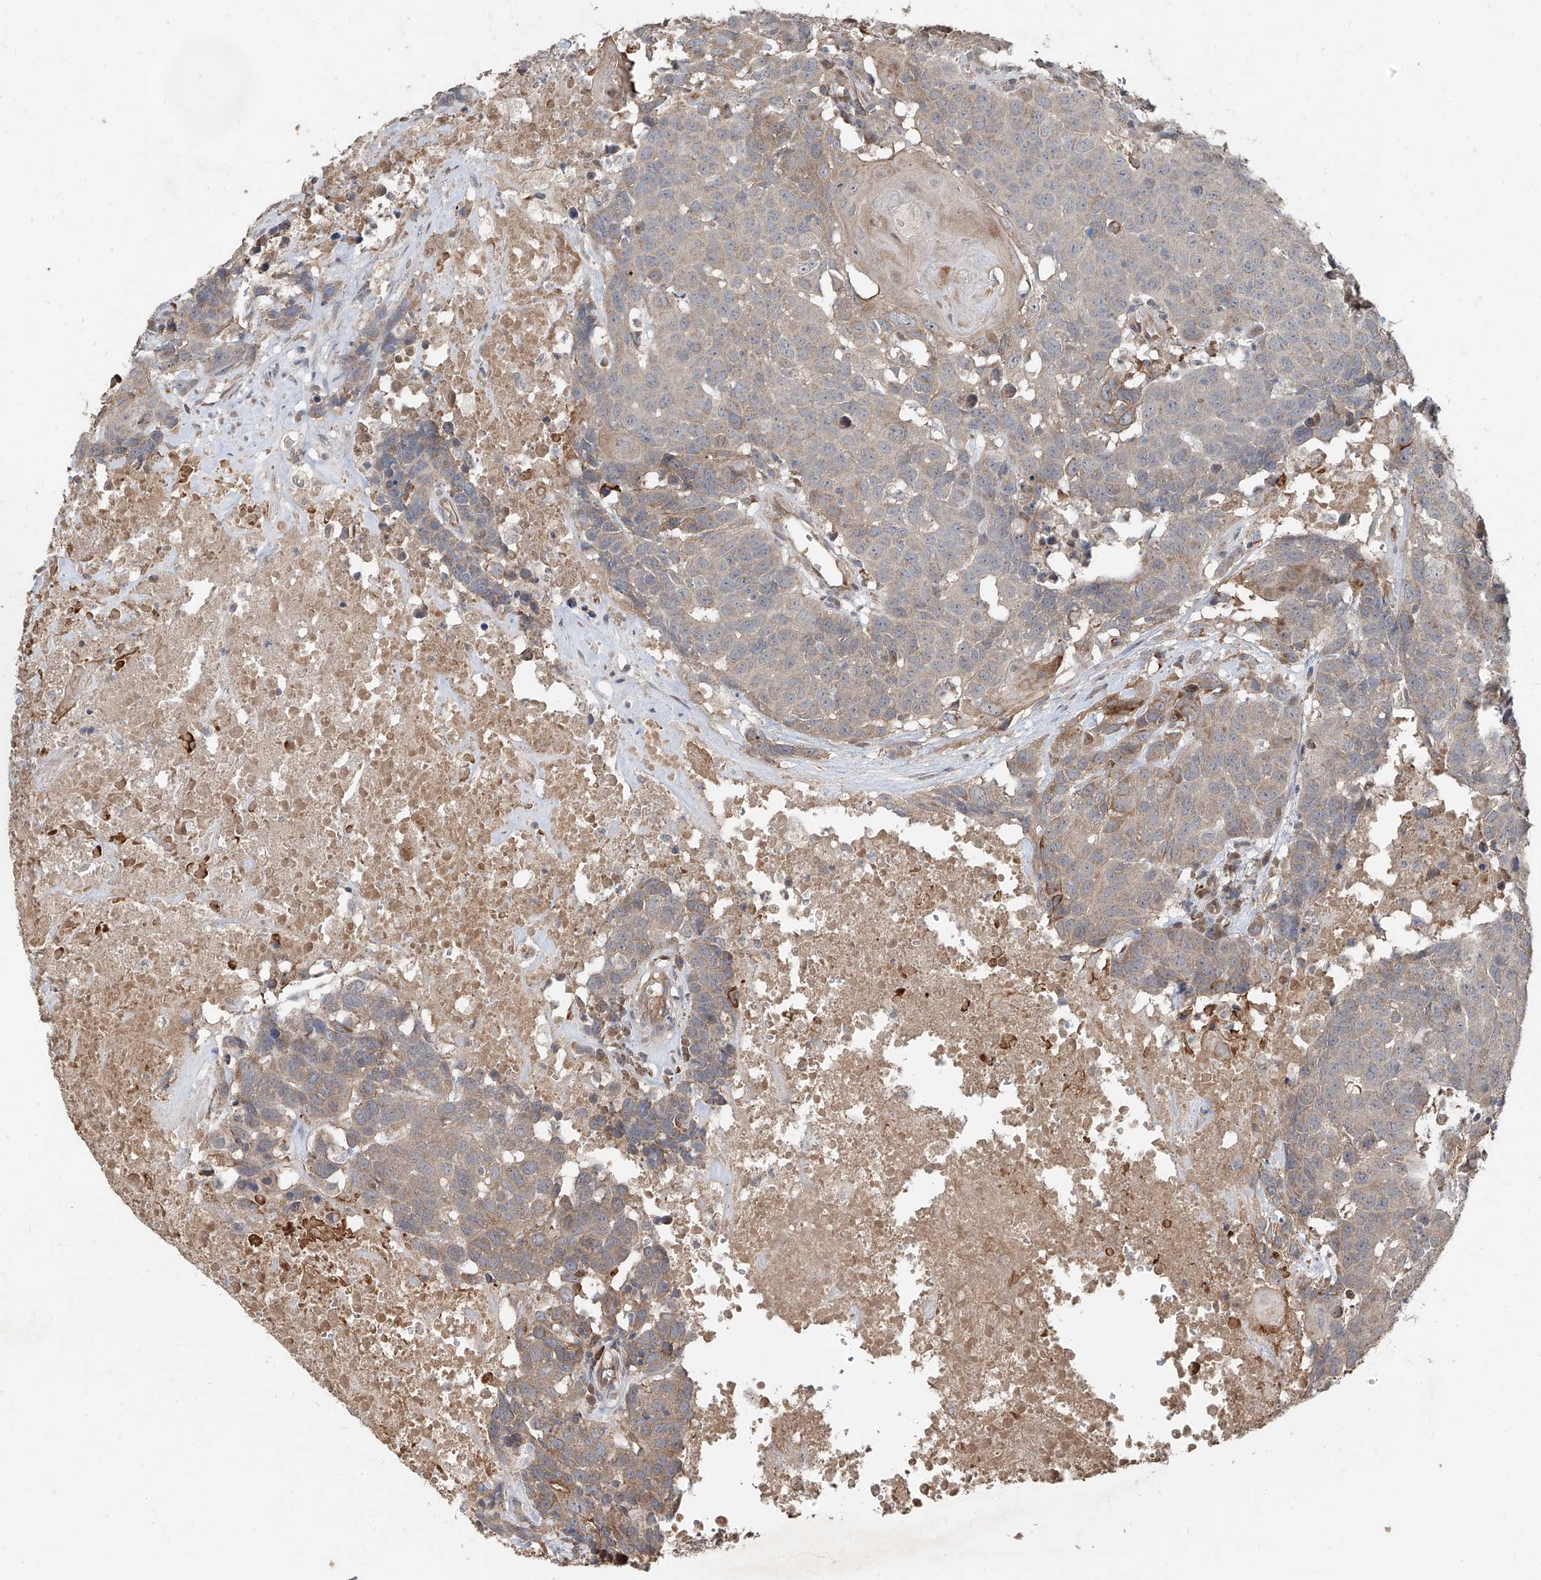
{"staining": {"intensity": "weak", "quantity": "25%-75%", "location": "cytoplasmic/membranous"}, "tissue": "head and neck cancer", "cell_type": "Tumor cells", "image_type": "cancer", "snomed": [{"axis": "morphology", "description": "Squamous cell carcinoma, NOS"}, {"axis": "topography", "description": "Head-Neck"}], "caption": "IHC of human head and neck cancer (squamous cell carcinoma) demonstrates low levels of weak cytoplasmic/membranous staining in approximately 25%-75% of tumor cells.", "gene": "CCN1", "patient": {"sex": "male", "age": 66}}